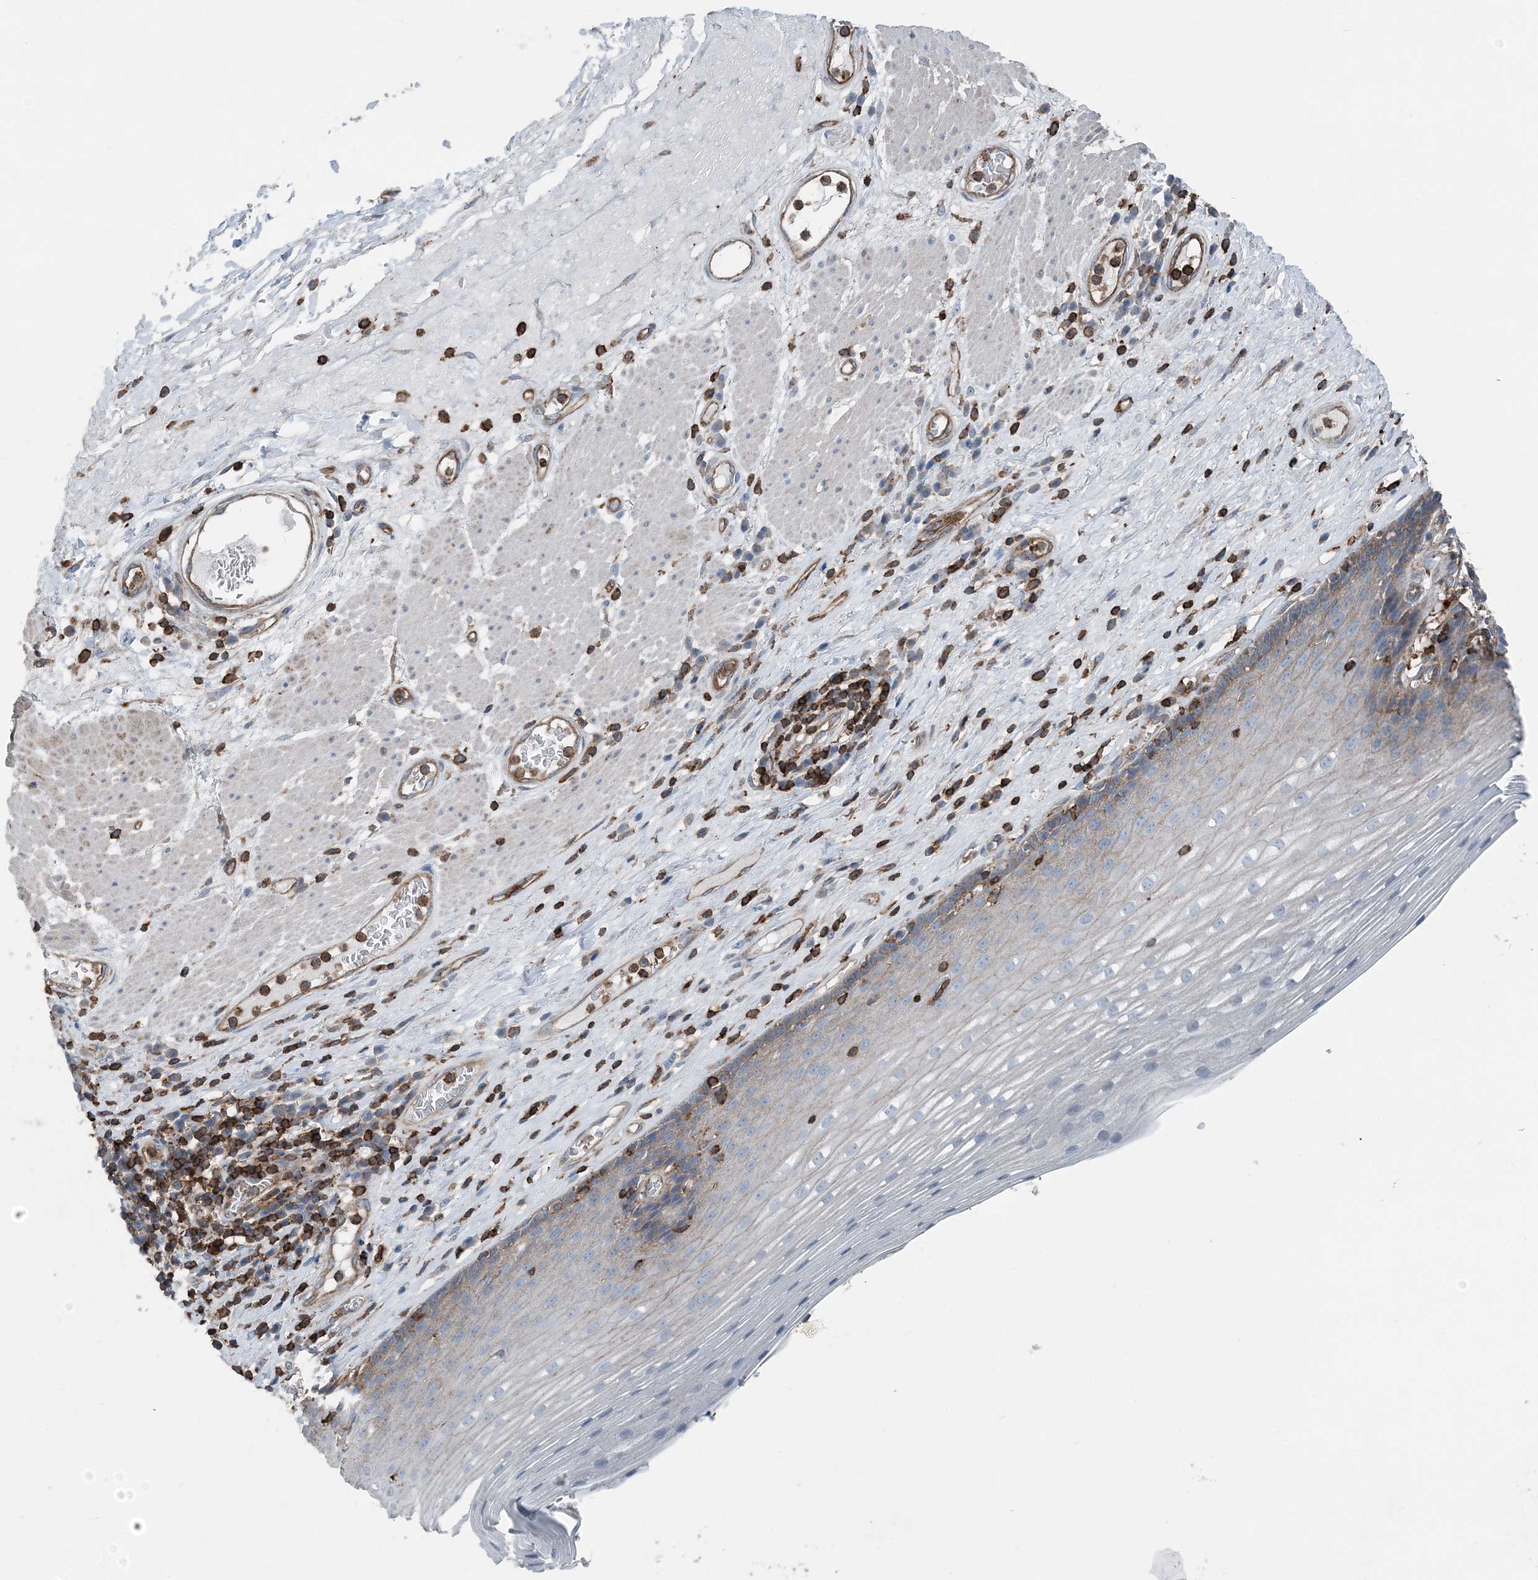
{"staining": {"intensity": "moderate", "quantity": "25%-75%", "location": "cytoplasmic/membranous"}, "tissue": "esophagus", "cell_type": "Squamous epithelial cells", "image_type": "normal", "snomed": [{"axis": "morphology", "description": "Normal tissue, NOS"}, {"axis": "topography", "description": "Esophagus"}], "caption": "Unremarkable esophagus demonstrates moderate cytoplasmic/membranous positivity in approximately 25%-75% of squamous epithelial cells Nuclei are stained in blue..", "gene": "CFL1", "patient": {"sex": "male", "age": 62}}